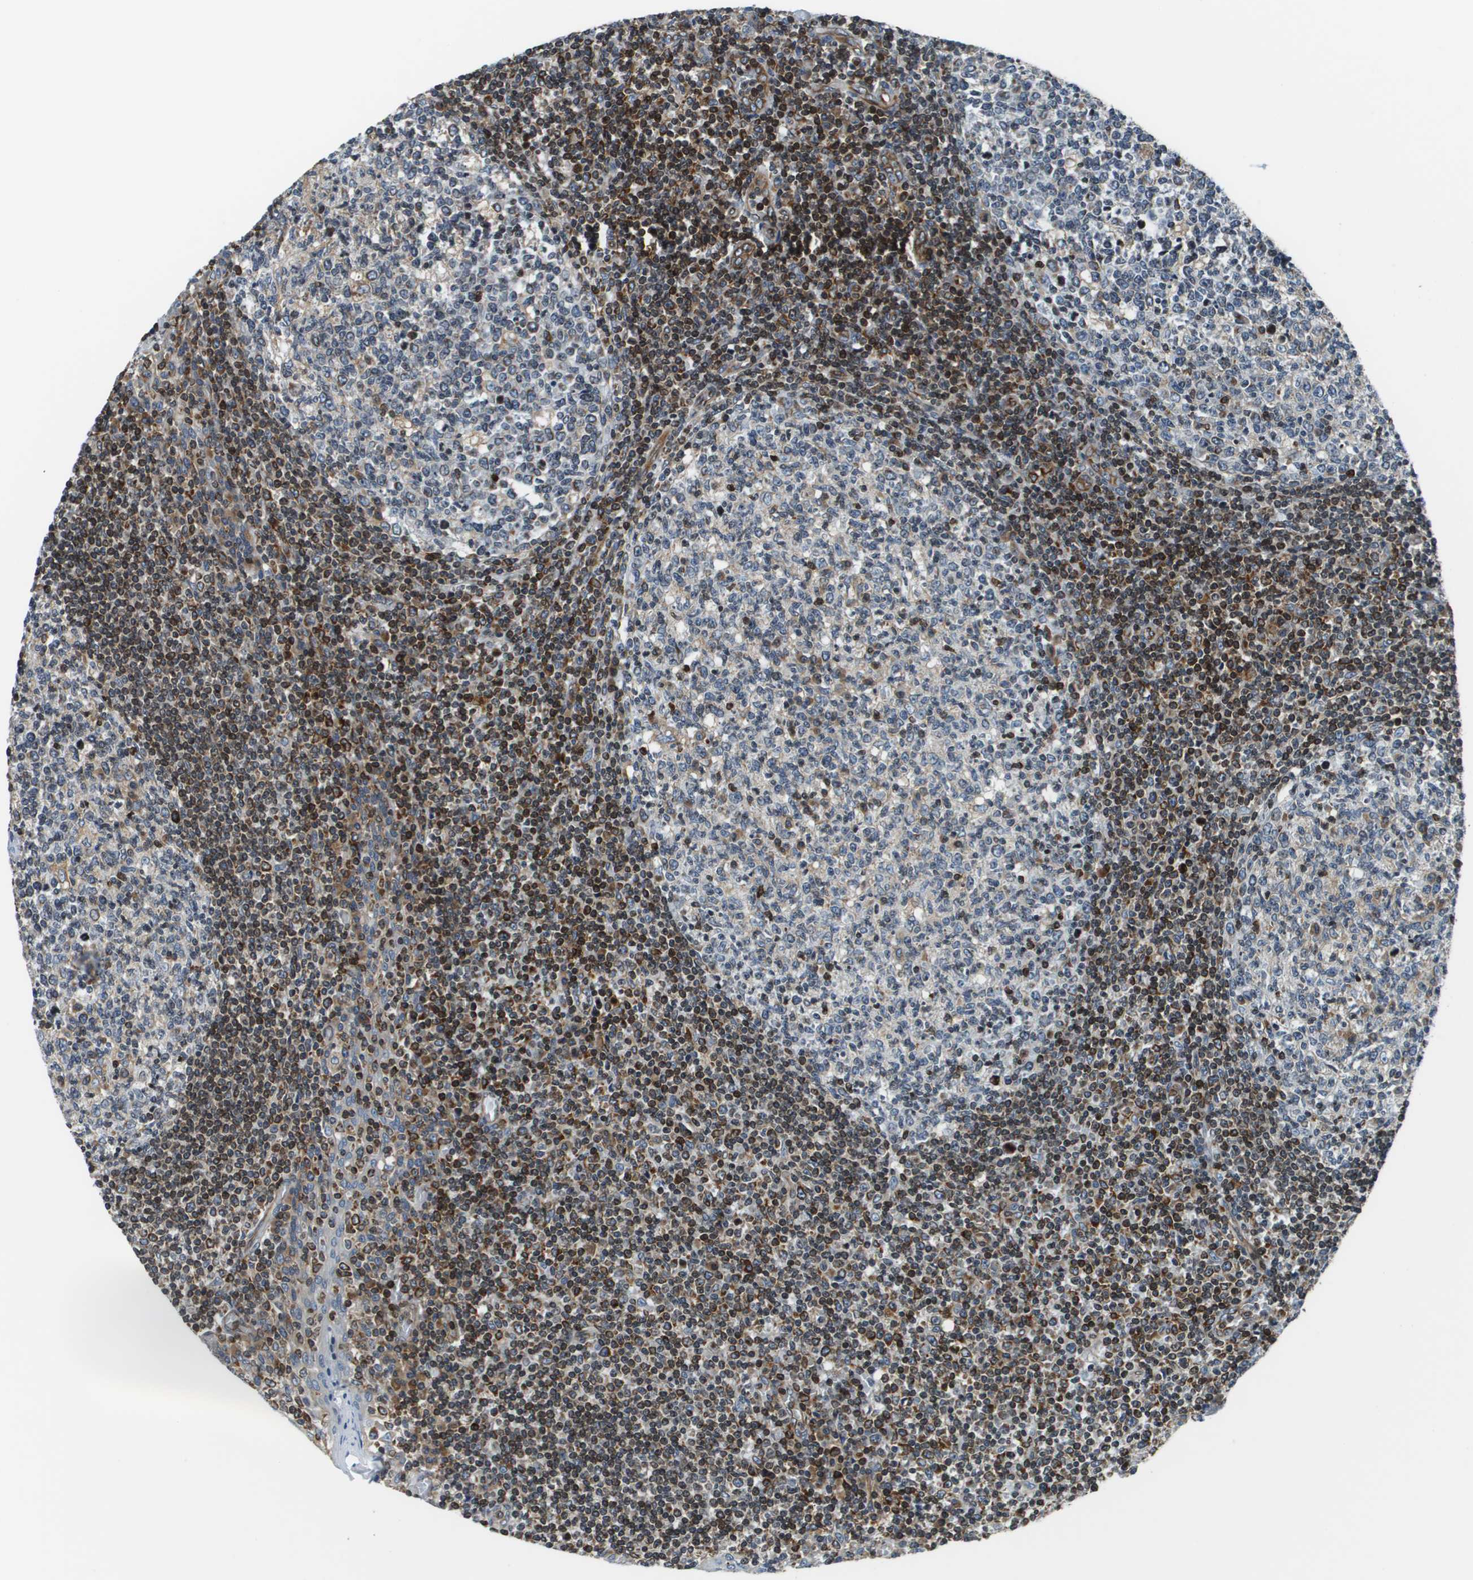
{"staining": {"intensity": "moderate", "quantity": "<25%", "location": "cytoplasmic/membranous"}, "tissue": "tonsil", "cell_type": "Germinal center cells", "image_type": "normal", "snomed": [{"axis": "morphology", "description": "Normal tissue, NOS"}, {"axis": "topography", "description": "Tonsil"}], "caption": "Moderate cytoplasmic/membranous positivity for a protein is appreciated in about <25% of germinal center cells of unremarkable tonsil using immunohistochemistry.", "gene": "ESYT1", "patient": {"sex": "female", "age": 19}}